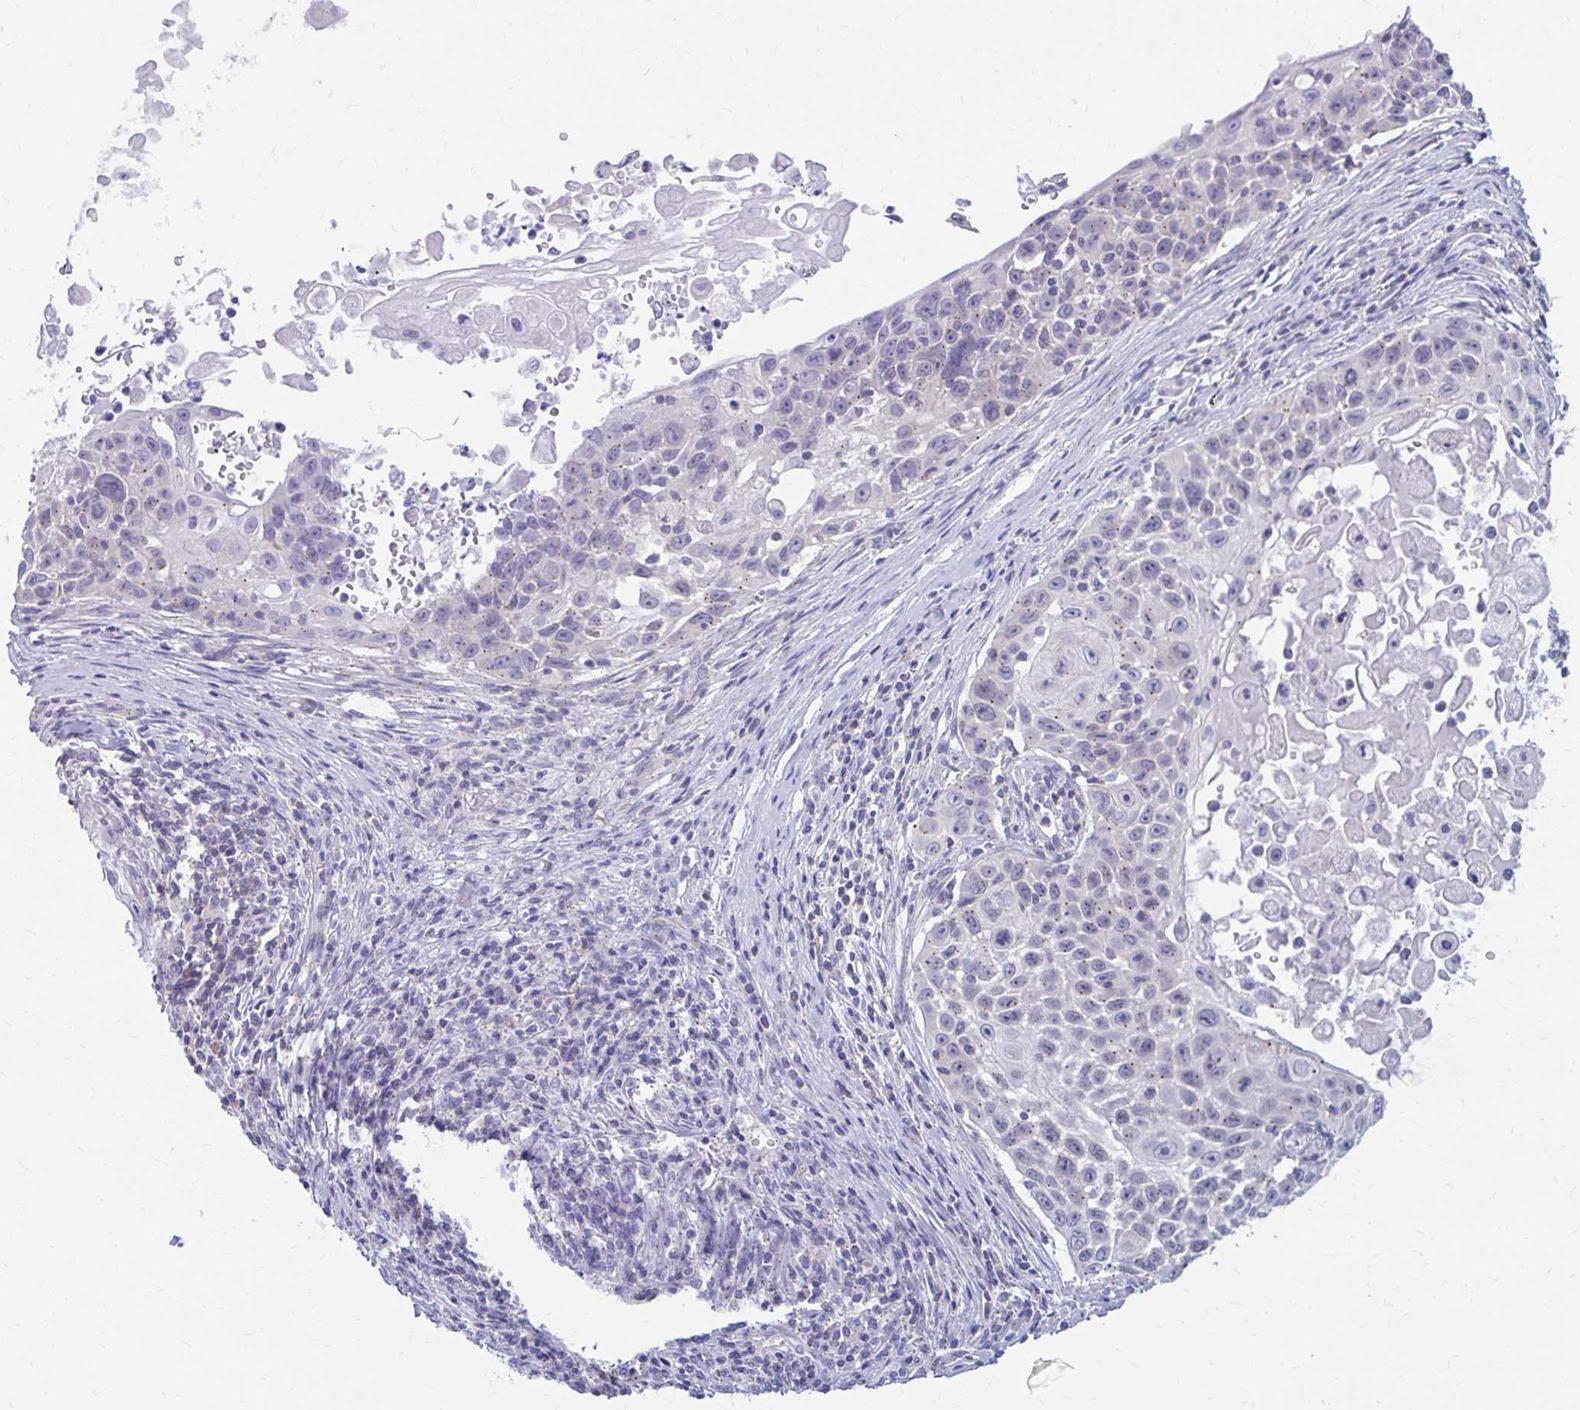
{"staining": {"intensity": "weak", "quantity": "25%-75%", "location": "cytoplasmic/membranous"}, "tissue": "skin cancer", "cell_type": "Tumor cells", "image_type": "cancer", "snomed": [{"axis": "morphology", "description": "Squamous cell carcinoma, NOS"}, {"axis": "topography", "description": "Skin"}], "caption": "There is low levels of weak cytoplasmic/membranous staining in tumor cells of squamous cell carcinoma (skin), as demonstrated by immunohistochemical staining (brown color).", "gene": "RADIL", "patient": {"sex": "male", "age": 24}}